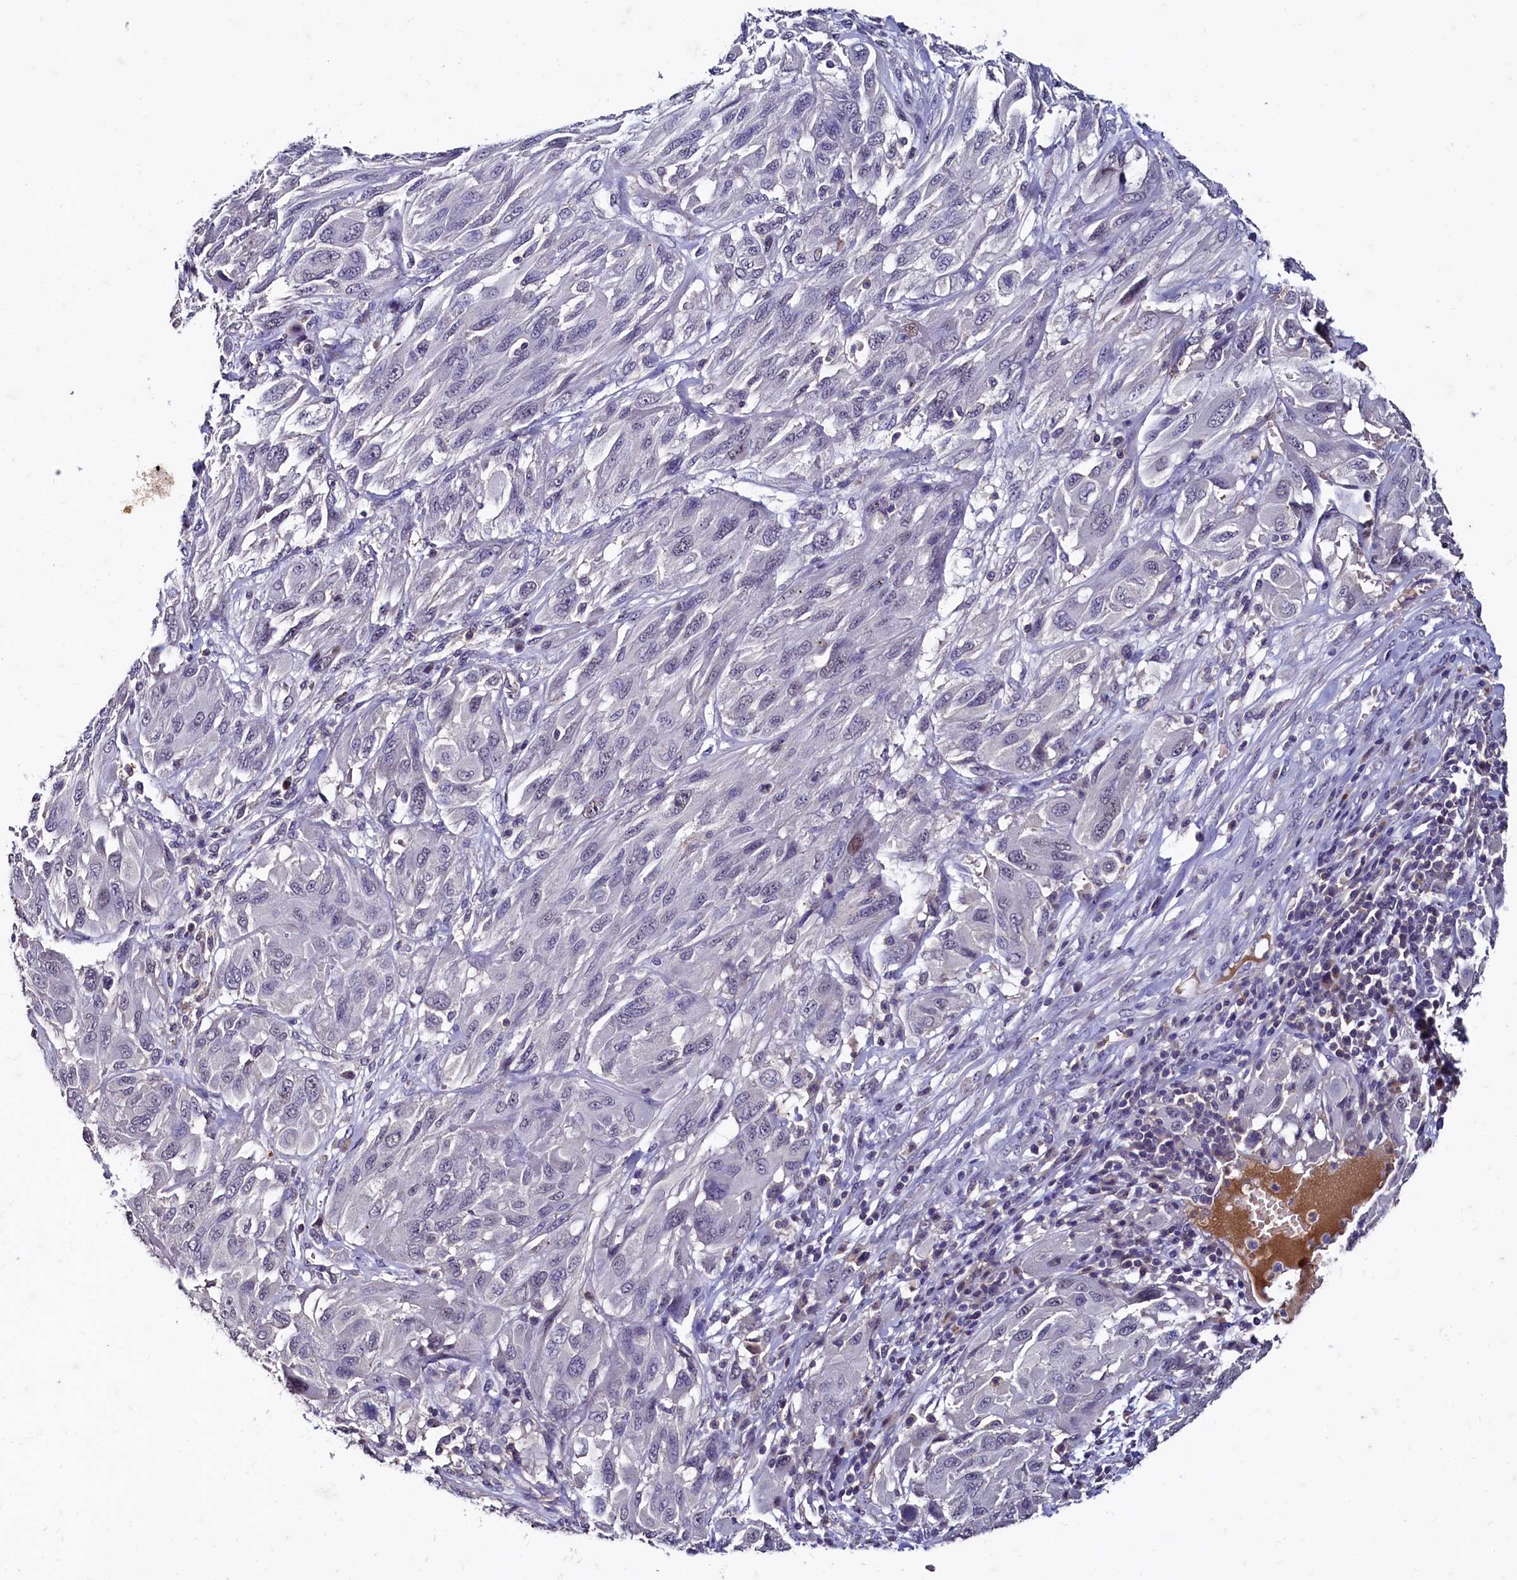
{"staining": {"intensity": "negative", "quantity": "none", "location": "none"}, "tissue": "melanoma", "cell_type": "Tumor cells", "image_type": "cancer", "snomed": [{"axis": "morphology", "description": "Malignant melanoma, NOS"}, {"axis": "topography", "description": "Skin"}], "caption": "Immunohistochemical staining of malignant melanoma reveals no significant positivity in tumor cells. The staining was performed using DAB to visualize the protein expression in brown, while the nuclei were stained in blue with hematoxylin (Magnification: 20x).", "gene": "CSTPP1", "patient": {"sex": "female", "age": 91}}